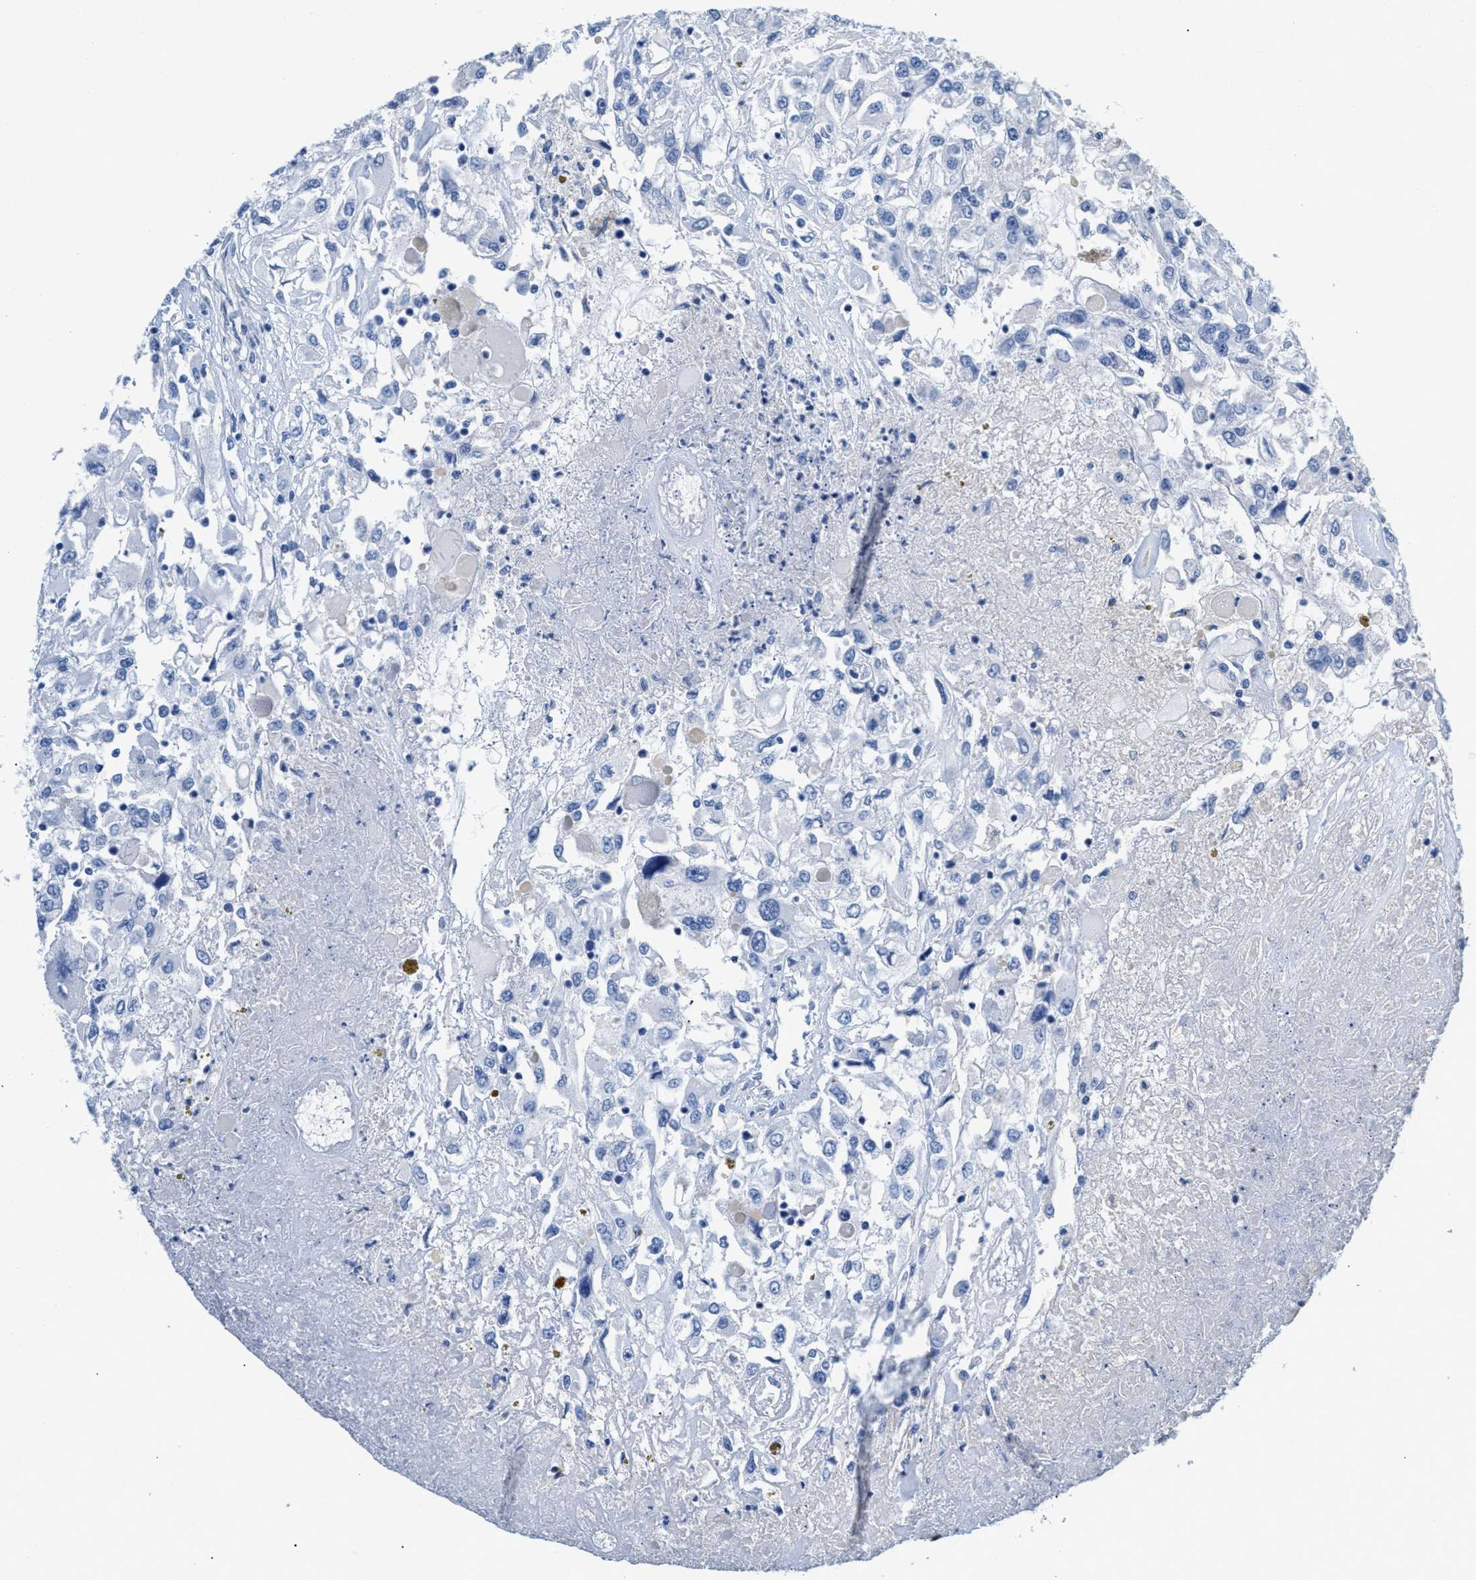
{"staining": {"intensity": "negative", "quantity": "none", "location": "none"}, "tissue": "renal cancer", "cell_type": "Tumor cells", "image_type": "cancer", "snomed": [{"axis": "morphology", "description": "Adenocarcinoma, NOS"}, {"axis": "topography", "description": "Kidney"}], "caption": "High power microscopy histopathology image of an immunohistochemistry image of renal adenocarcinoma, revealing no significant positivity in tumor cells.", "gene": "SLFN13", "patient": {"sex": "female", "age": 52}}